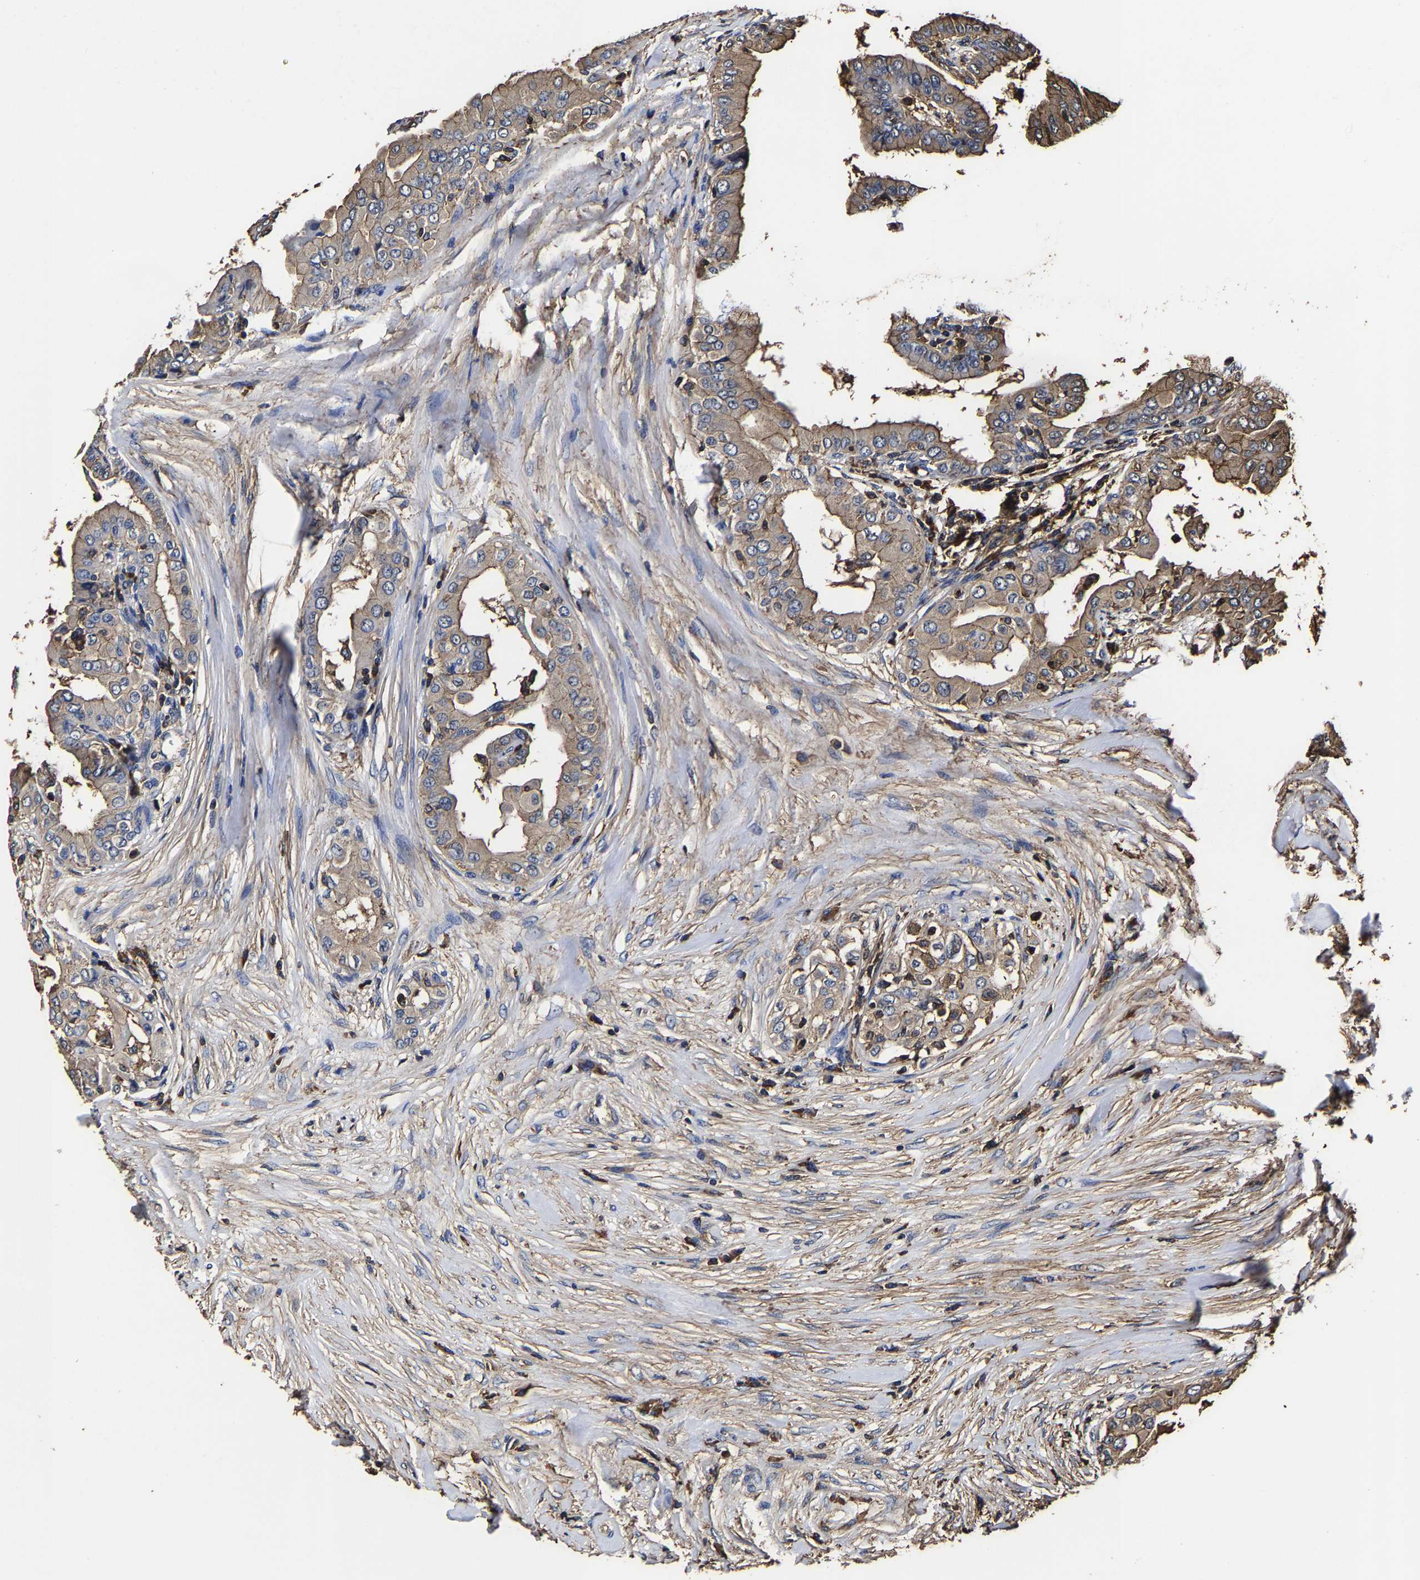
{"staining": {"intensity": "weak", "quantity": "25%-75%", "location": "cytoplasmic/membranous"}, "tissue": "thyroid cancer", "cell_type": "Tumor cells", "image_type": "cancer", "snomed": [{"axis": "morphology", "description": "Papillary adenocarcinoma, NOS"}, {"axis": "topography", "description": "Thyroid gland"}], "caption": "Immunohistochemistry staining of thyroid cancer, which reveals low levels of weak cytoplasmic/membranous expression in approximately 25%-75% of tumor cells indicating weak cytoplasmic/membranous protein positivity. The staining was performed using DAB (3,3'-diaminobenzidine) (brown) for protein detection and nuclei were counterstained in hematoxylin (blue).", "gene": "SSH3", "patient": {"sex": "male", "age": 33}}